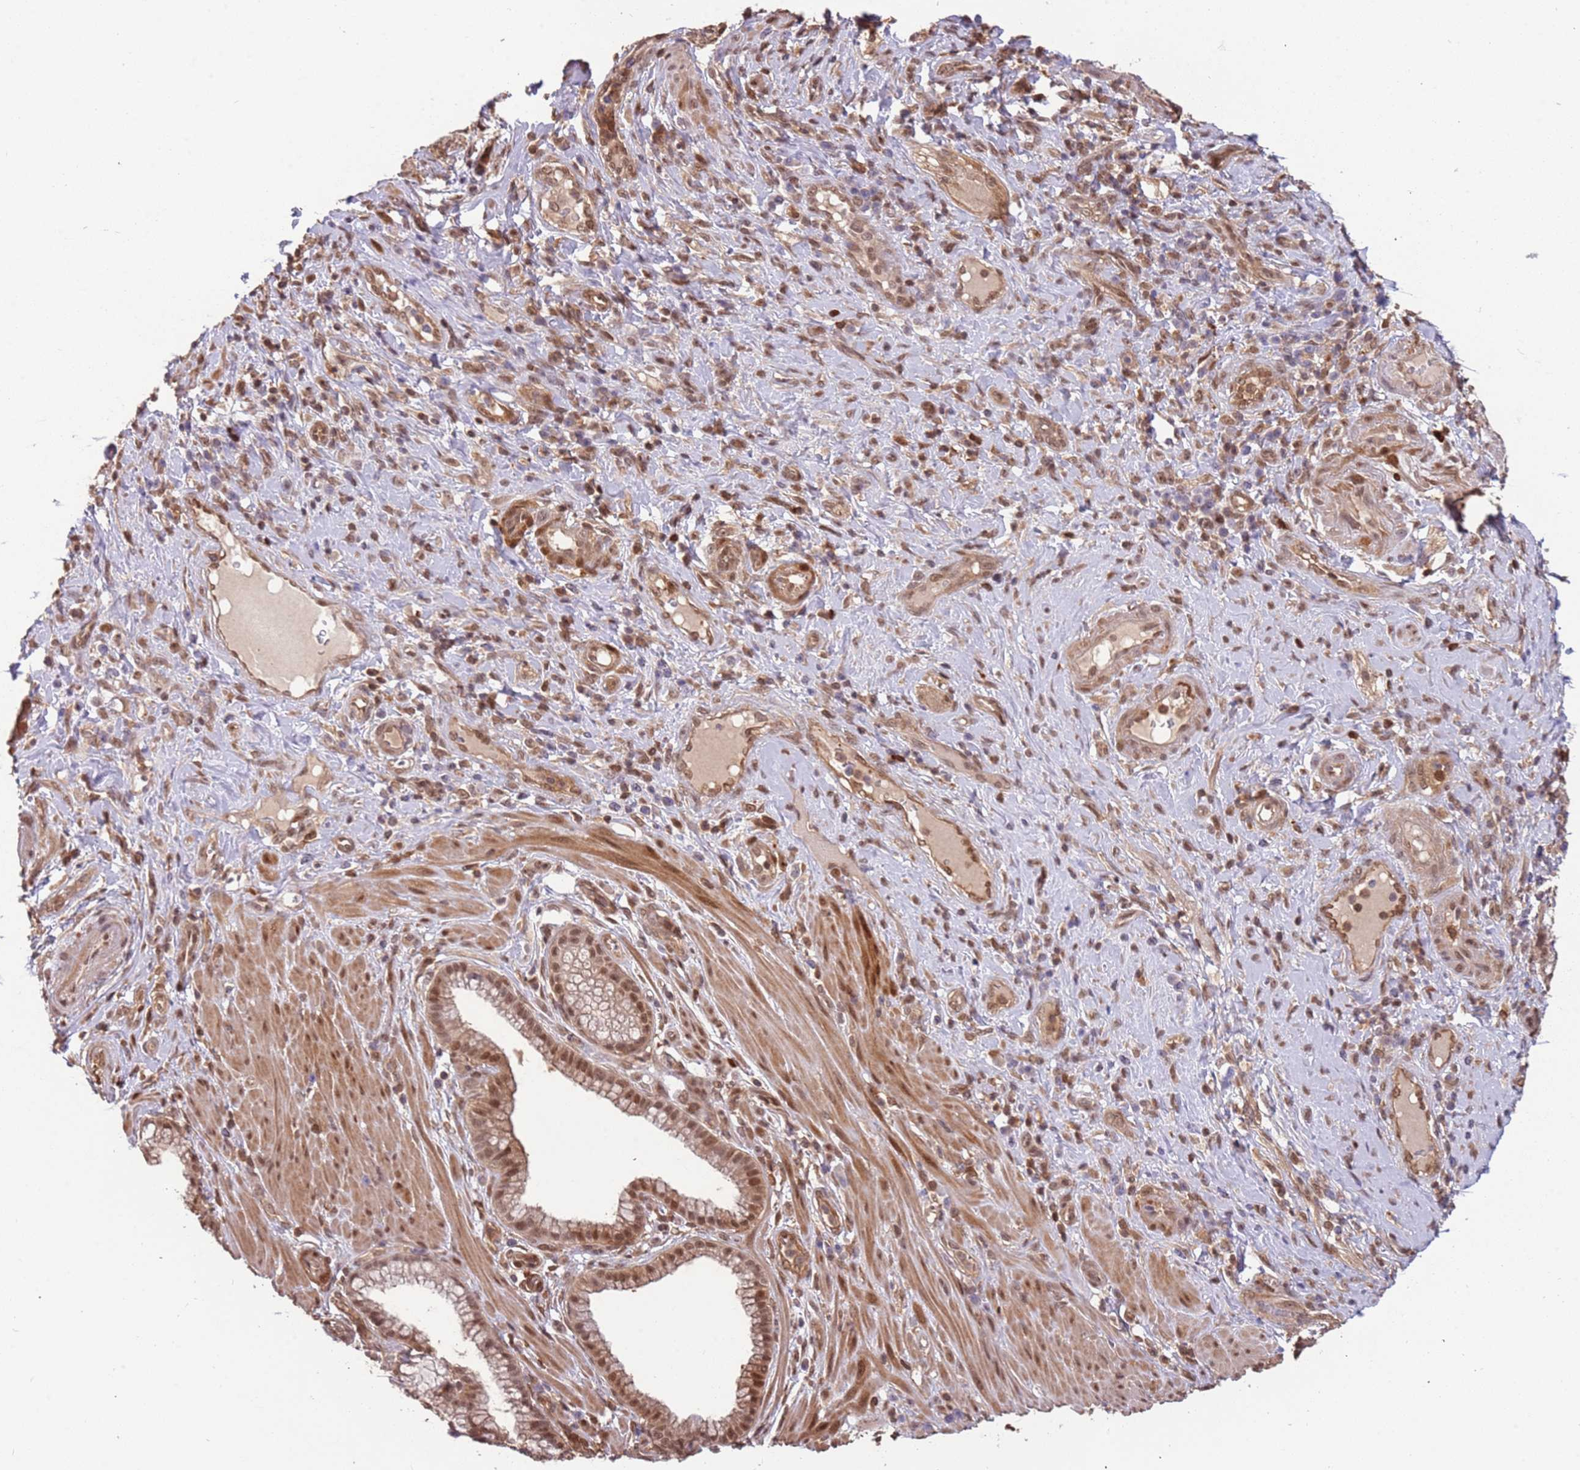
{"staining": {"intensity": "moderate", "quantity": ">75%", "location": "nuclear"}, "tissue": "pancreatic cancer", "cell_type": "Tumor cells", "image_type": "cancer", "snomed": [{"axis": "morphology", "description": "Adenocarcinoma, NOS"}, {"axis": "topography", "description": "Pancreas"}], "caption": "Adenocarcinoma (pancreatic) stained with a brown dye shows moderate nuclear positive positivity in approximately >75% of tumor cells.", "gene": "GBP2", "patient": {"sex": "male", "age": 72}}